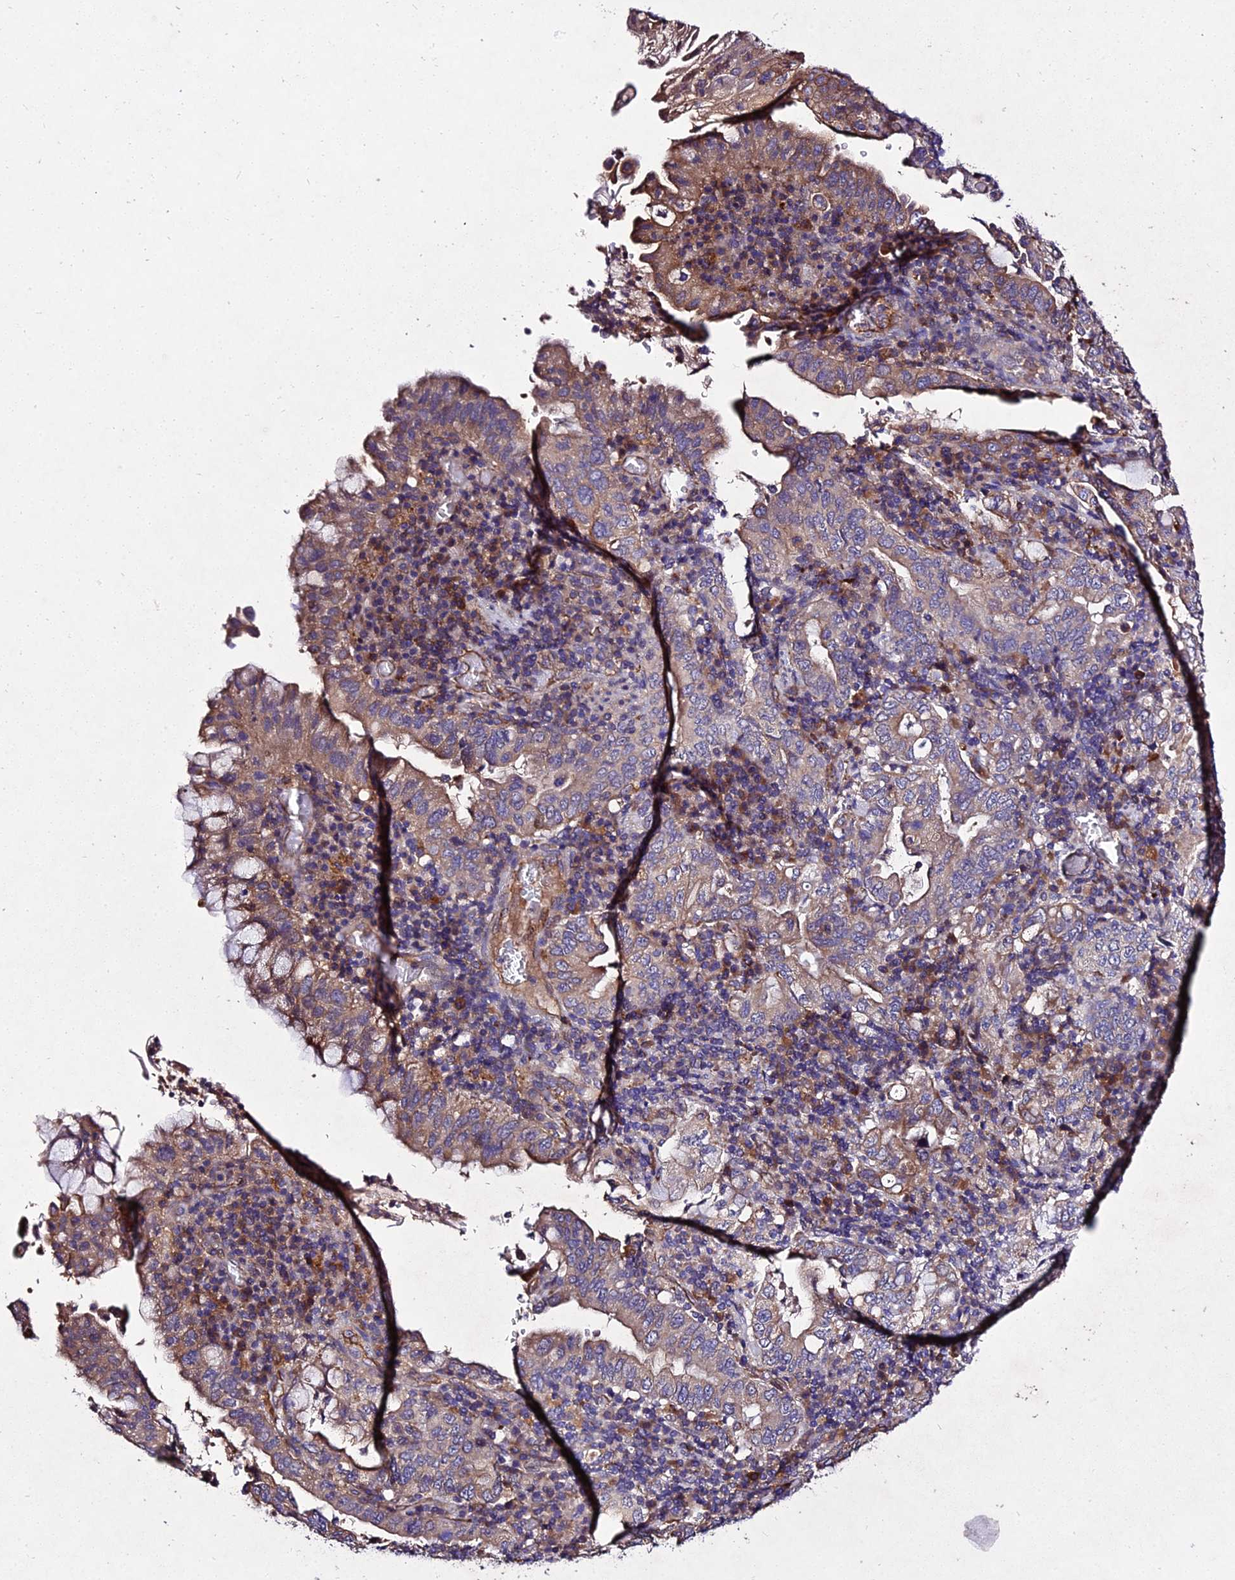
{"staining": {"intensity": "moderate", "quantity": "25%-75%", "location": "cytoplasmic/membranous"}, "tissue": "stomach cancer", "cell_type": "Tumor cells", "image_type": "cancer", "snomed": [{"axis": "morphology", "description": "Normal tissue, NOS"}, {"axis": "morphology", "description": "Adenocarcinoma, NOS"}, {"axis": "topography", "description": "Esophagus"}, {"axis": "topography", "description": "Stomach, upper"}, {"axis": "topography", "description": "Peripheral nerve tissue"}], "caption": "Immunohistochemistry micrograph of neoplastic tissue: stomach cancer stained using immunohistochemistry displays medium levels of moderate protein expression localized specifically in the cytoplasmic/membranous of tumor cells, appearing as a cytoplasmic/membranous brown color.", "gene": "AP3M2", "patient": {"sex": "male", "age": 62}}